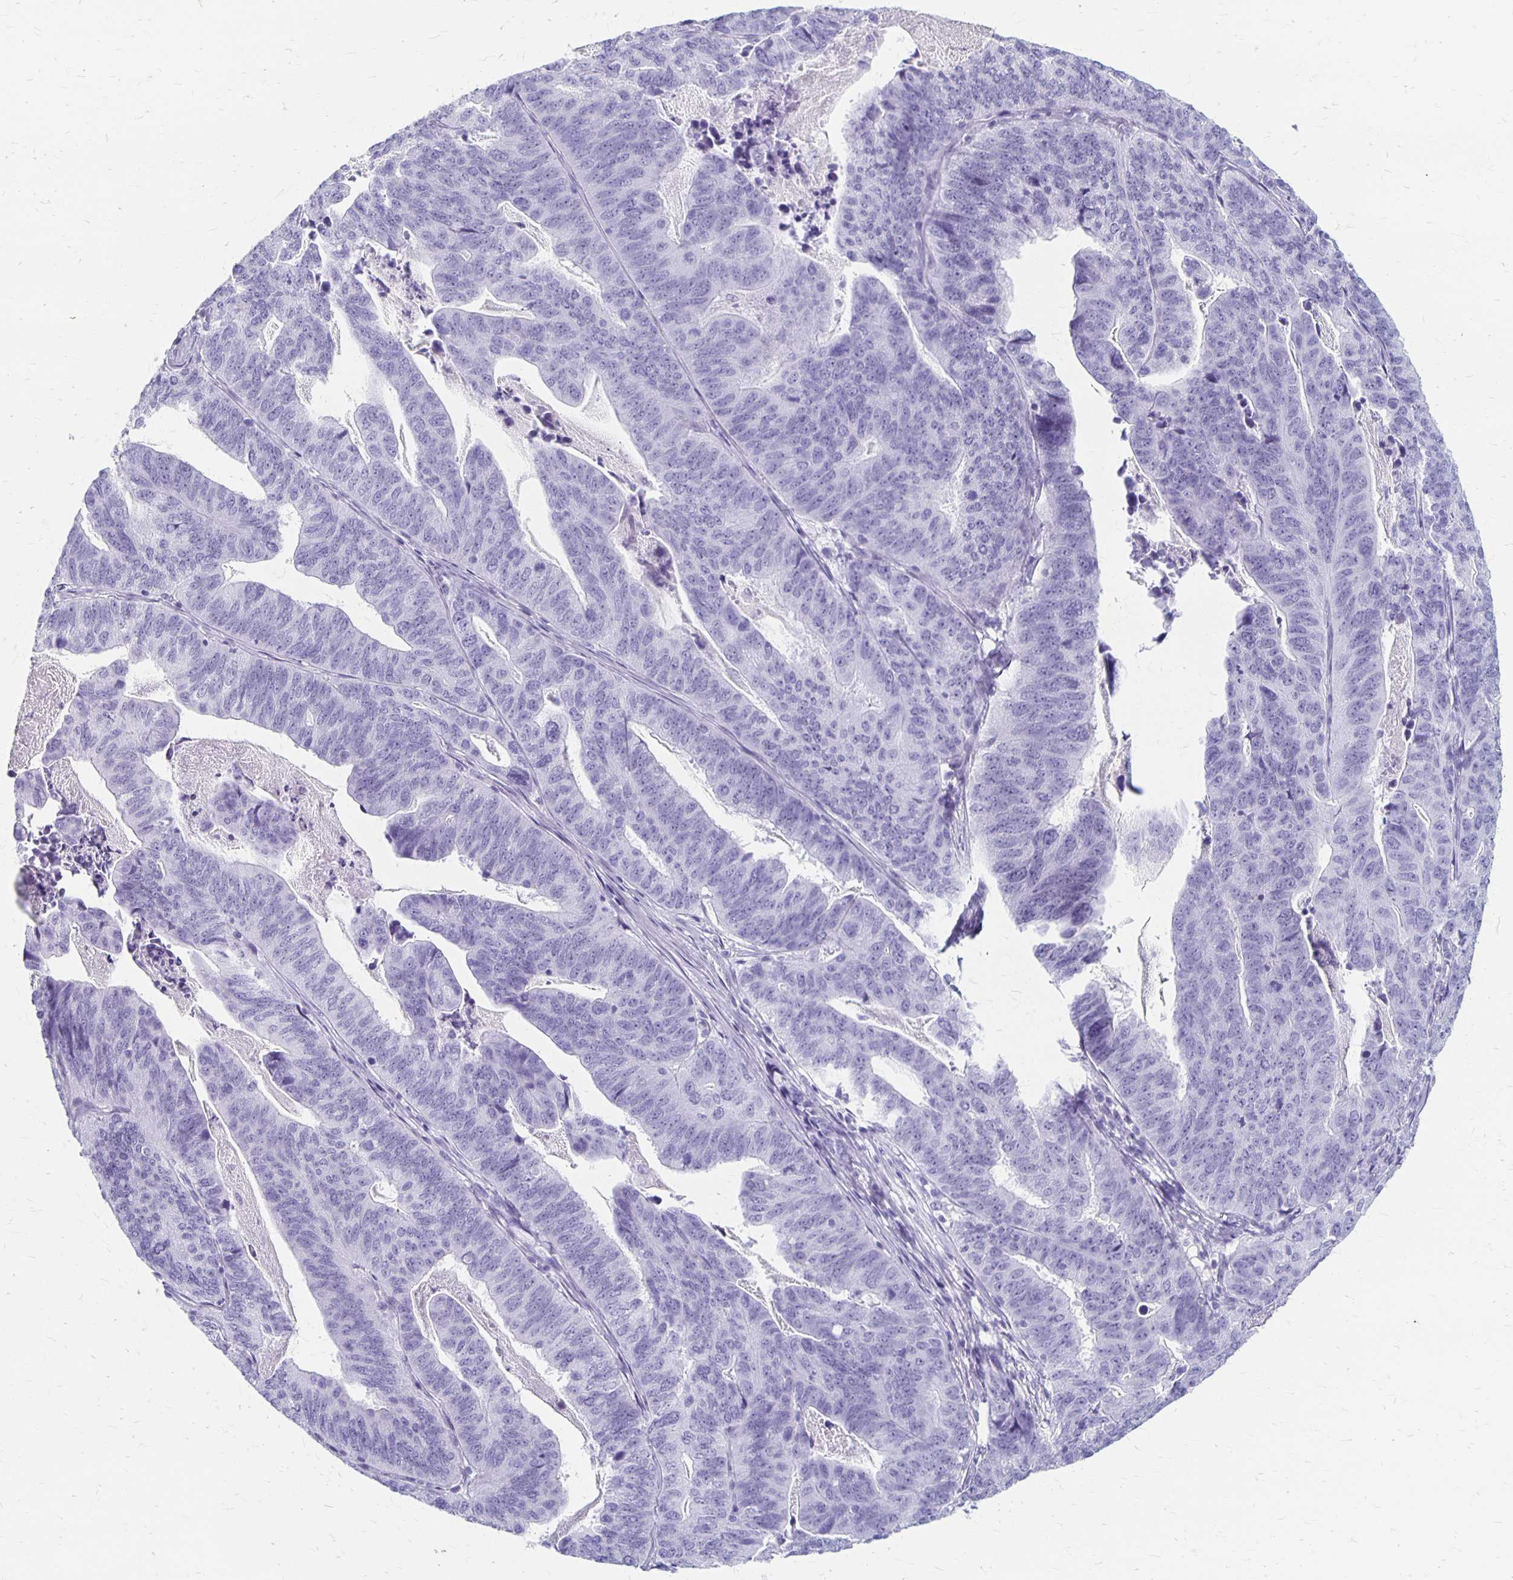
{"staining": {"intensity": "negative", "quantity": "none", "location": "none"}, "tissue": "stomach cancer", "cell_type": "Tumor cells", "image_type": "cancer", "snomed": [{"axis": "morphology", "description": "Adenocarcinoma, NOS"}, {"axis": "topography", "description": "Stomach, upper"}], "caption": "IHC image of neoplastic tissue: human adenocarcinoma (stomach) stained with DAB (3,3'-diaminobenzidine) exhibits no significant protein positivity in tumor cells. (Stains: DAB (3,3'-diaminobenzidine) immunohistochemistry with hematoxylin counter stain, Microscopy: brightfield microscopy at high magnification).", "gene": "MAGEC2", "patient": {"sex": "female", "age": 67}}